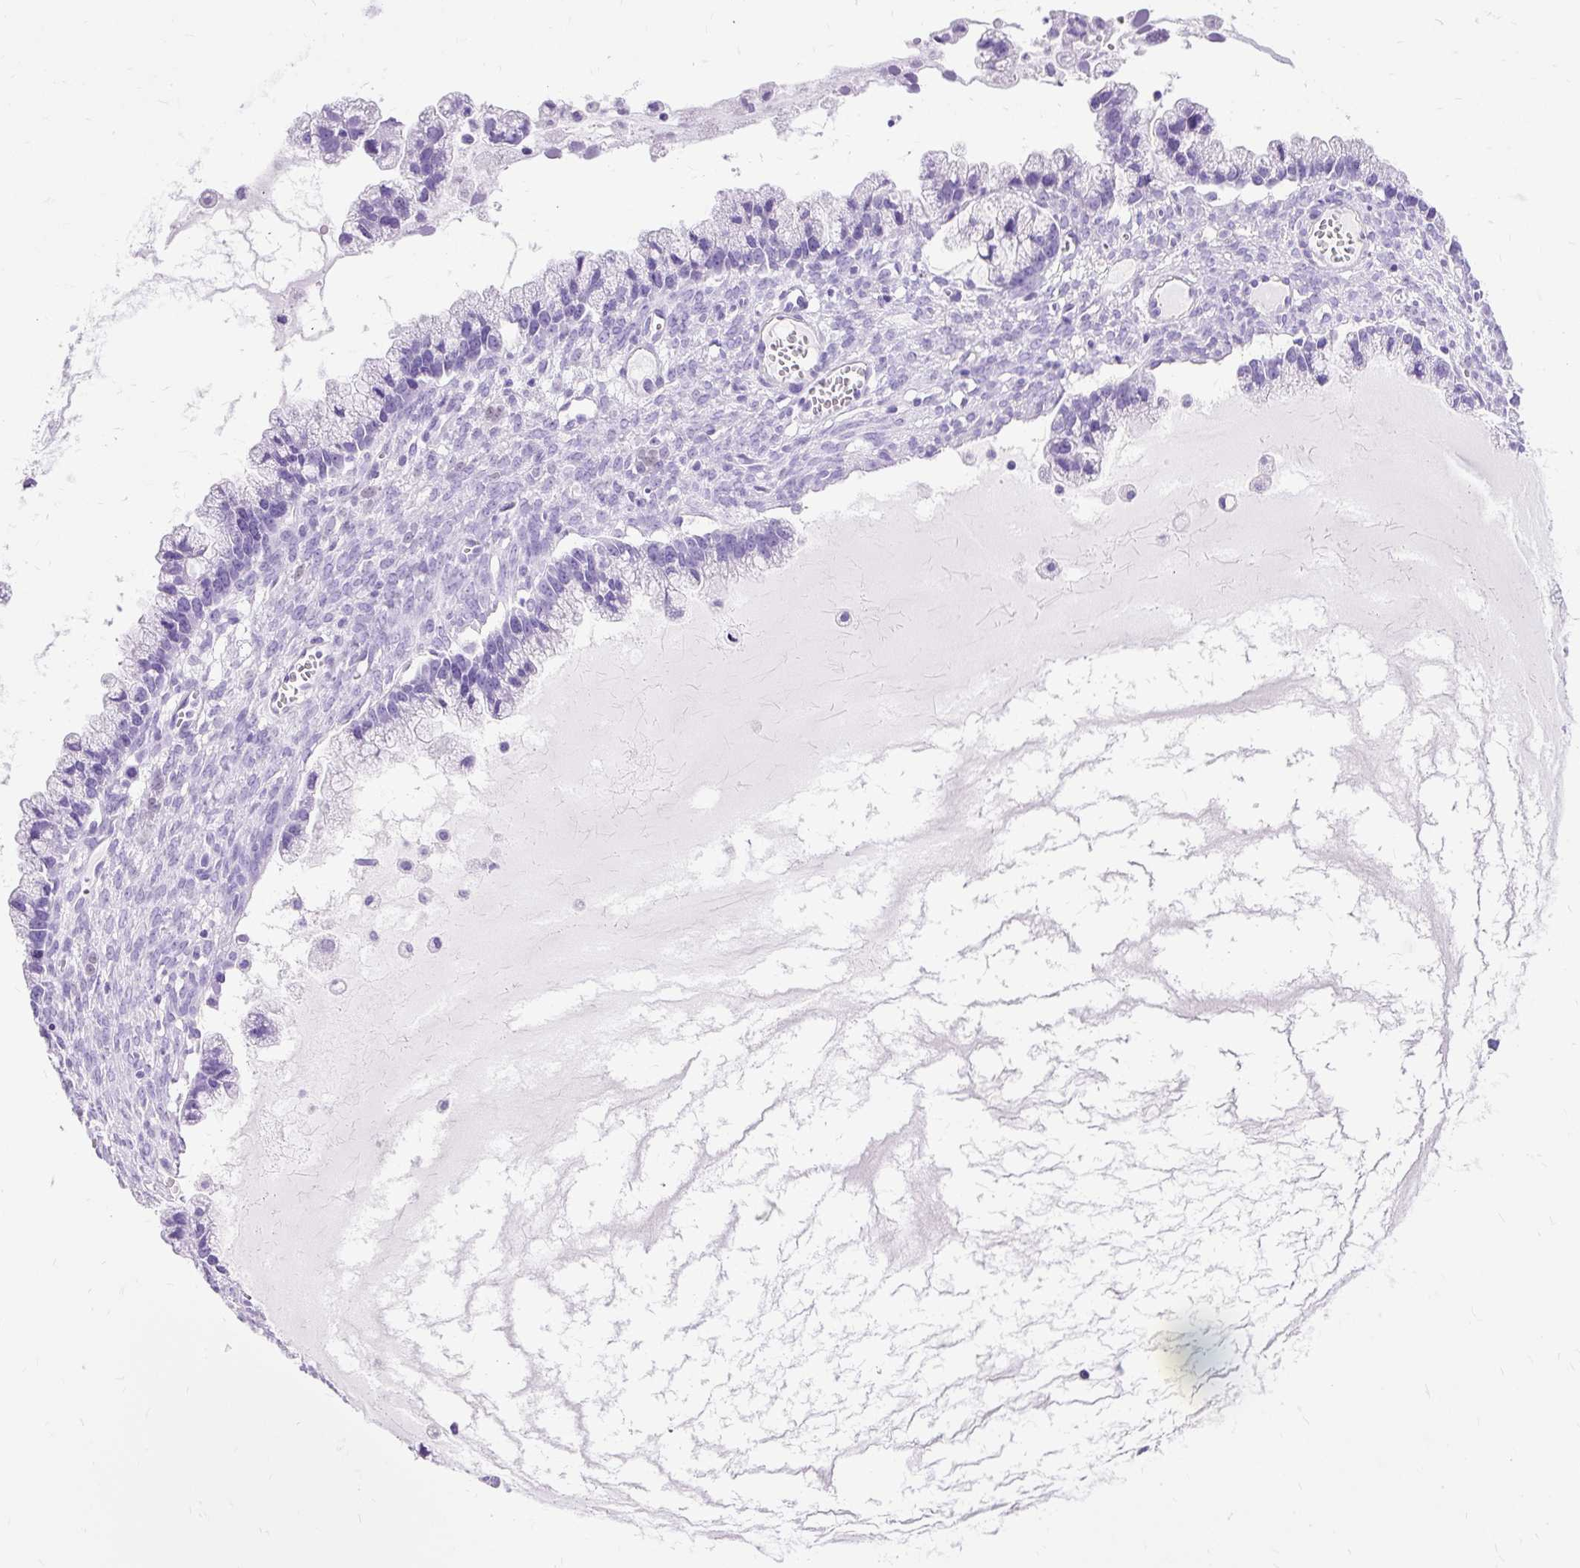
{"staining": {"intensity": "negative", "quantity": "none", "location": "none"}, "tissue": "ovarian cancer", "cell_type": "Tumor cells", "image_type": "cancer", "snomed": [{"axis": "morphology", "description": "Cystadenocarcinoma, mucinous, NOS"}, {"axis": "topography", "description": "Ovary"}], "caption": "IHC histopathology image of human mucinous cystadenocarcinoma (ovarian) stained for a protein (brown), which exhibits no expression in tumor cells.", "gene": "PVALB", "patient": {"sex": "female", "age": 72}}